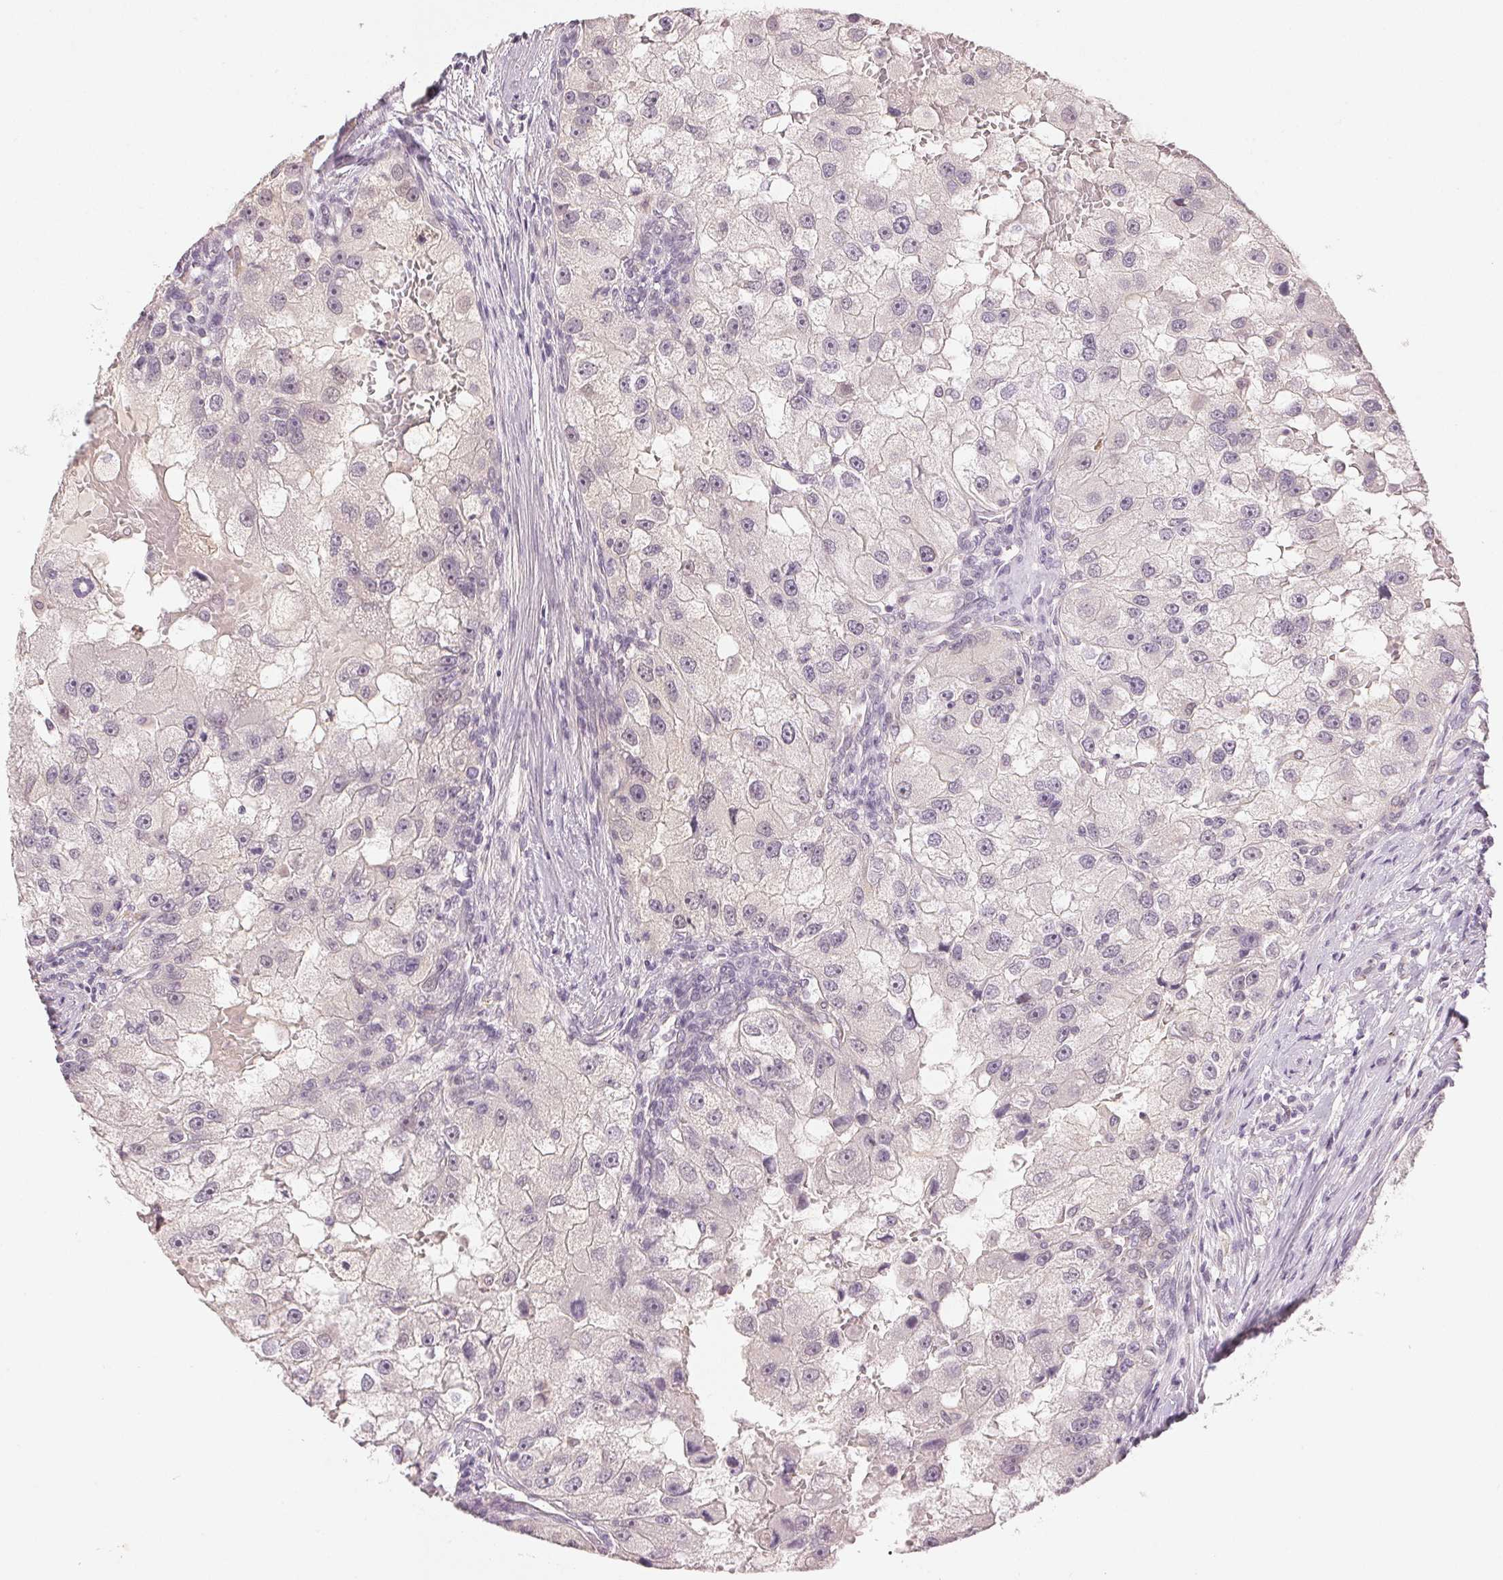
{"staining": {"intensity": "negative", "quantity": "none", "location": "none"}, "tissue": "renal cancer", "cell_type": "Tumor cells", "image_type": "cancer", "snomed": [{"axis": "morphology", "description": "Adenocarcinoma, NOS"}, {"axis": "topography", "description": "Kidney"}], "caption": "DAB (3,3'-diaminobenzidine) immunohistochemical staining of renal cancer (adenocarcinoma) reveals no significant staining in tumor cells. (IHC, brightfield microscopy, high magnification).", "gene": "MAP1LC3A", "patient": {"sex": "male", "age": 63}}